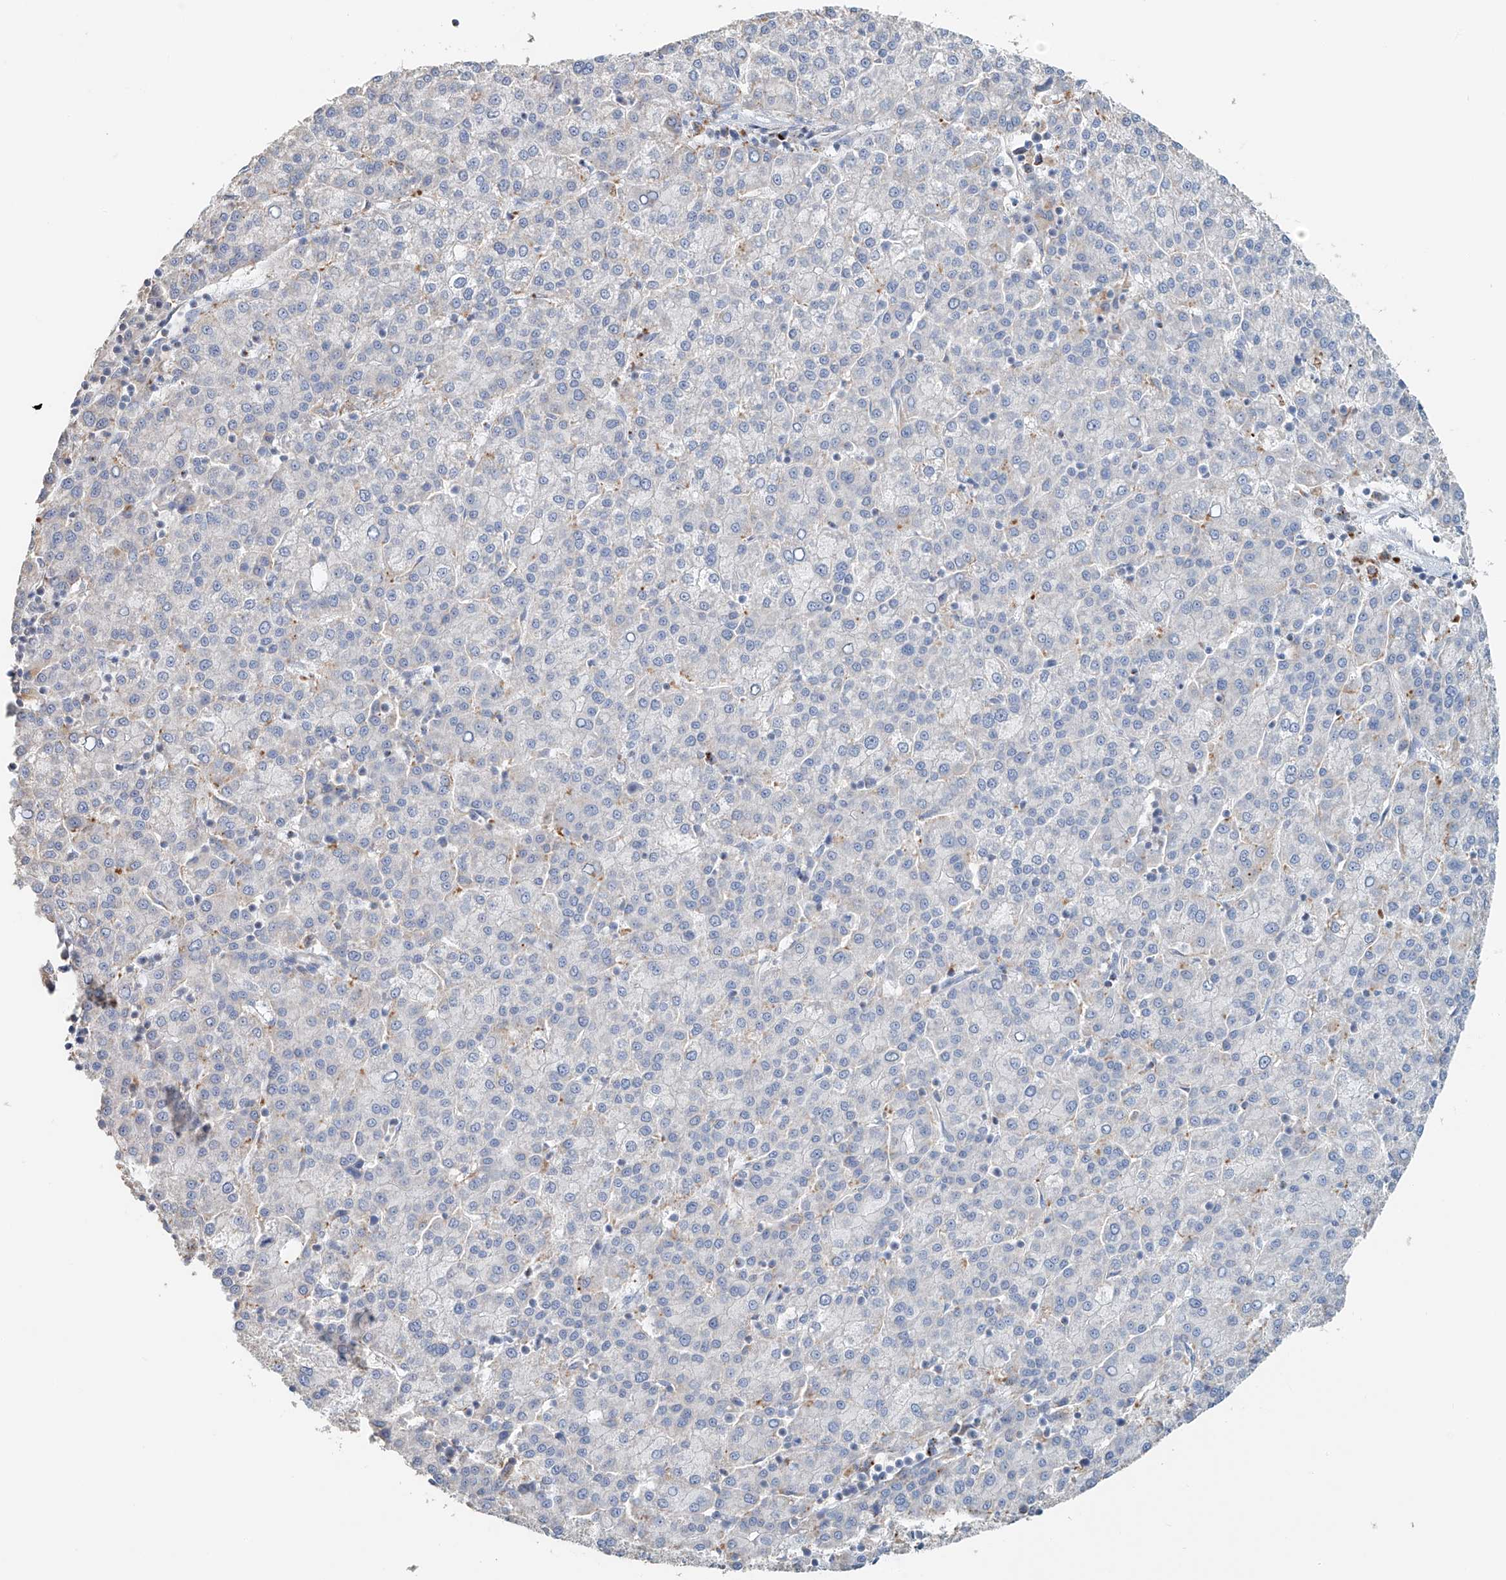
{"staining": {"intensity": "negative", "quantity": "none", "location": "none"}, "tissue": "liver cancer", "cell_type": "Tumor cells", "image_type": "cancer", "snomed": [{"axis": "morphology", "description": "Carcinoma, Hepatocellular, NOS"}, {"axis": "topography", "description": "Liver"}], "caption": "Liver hepatocellular carcinoma stained for a protein using IHC exhibits no expression tumor cells.", "gene": "TRIM47", "patient": {"sex": "female", "age": 58}}